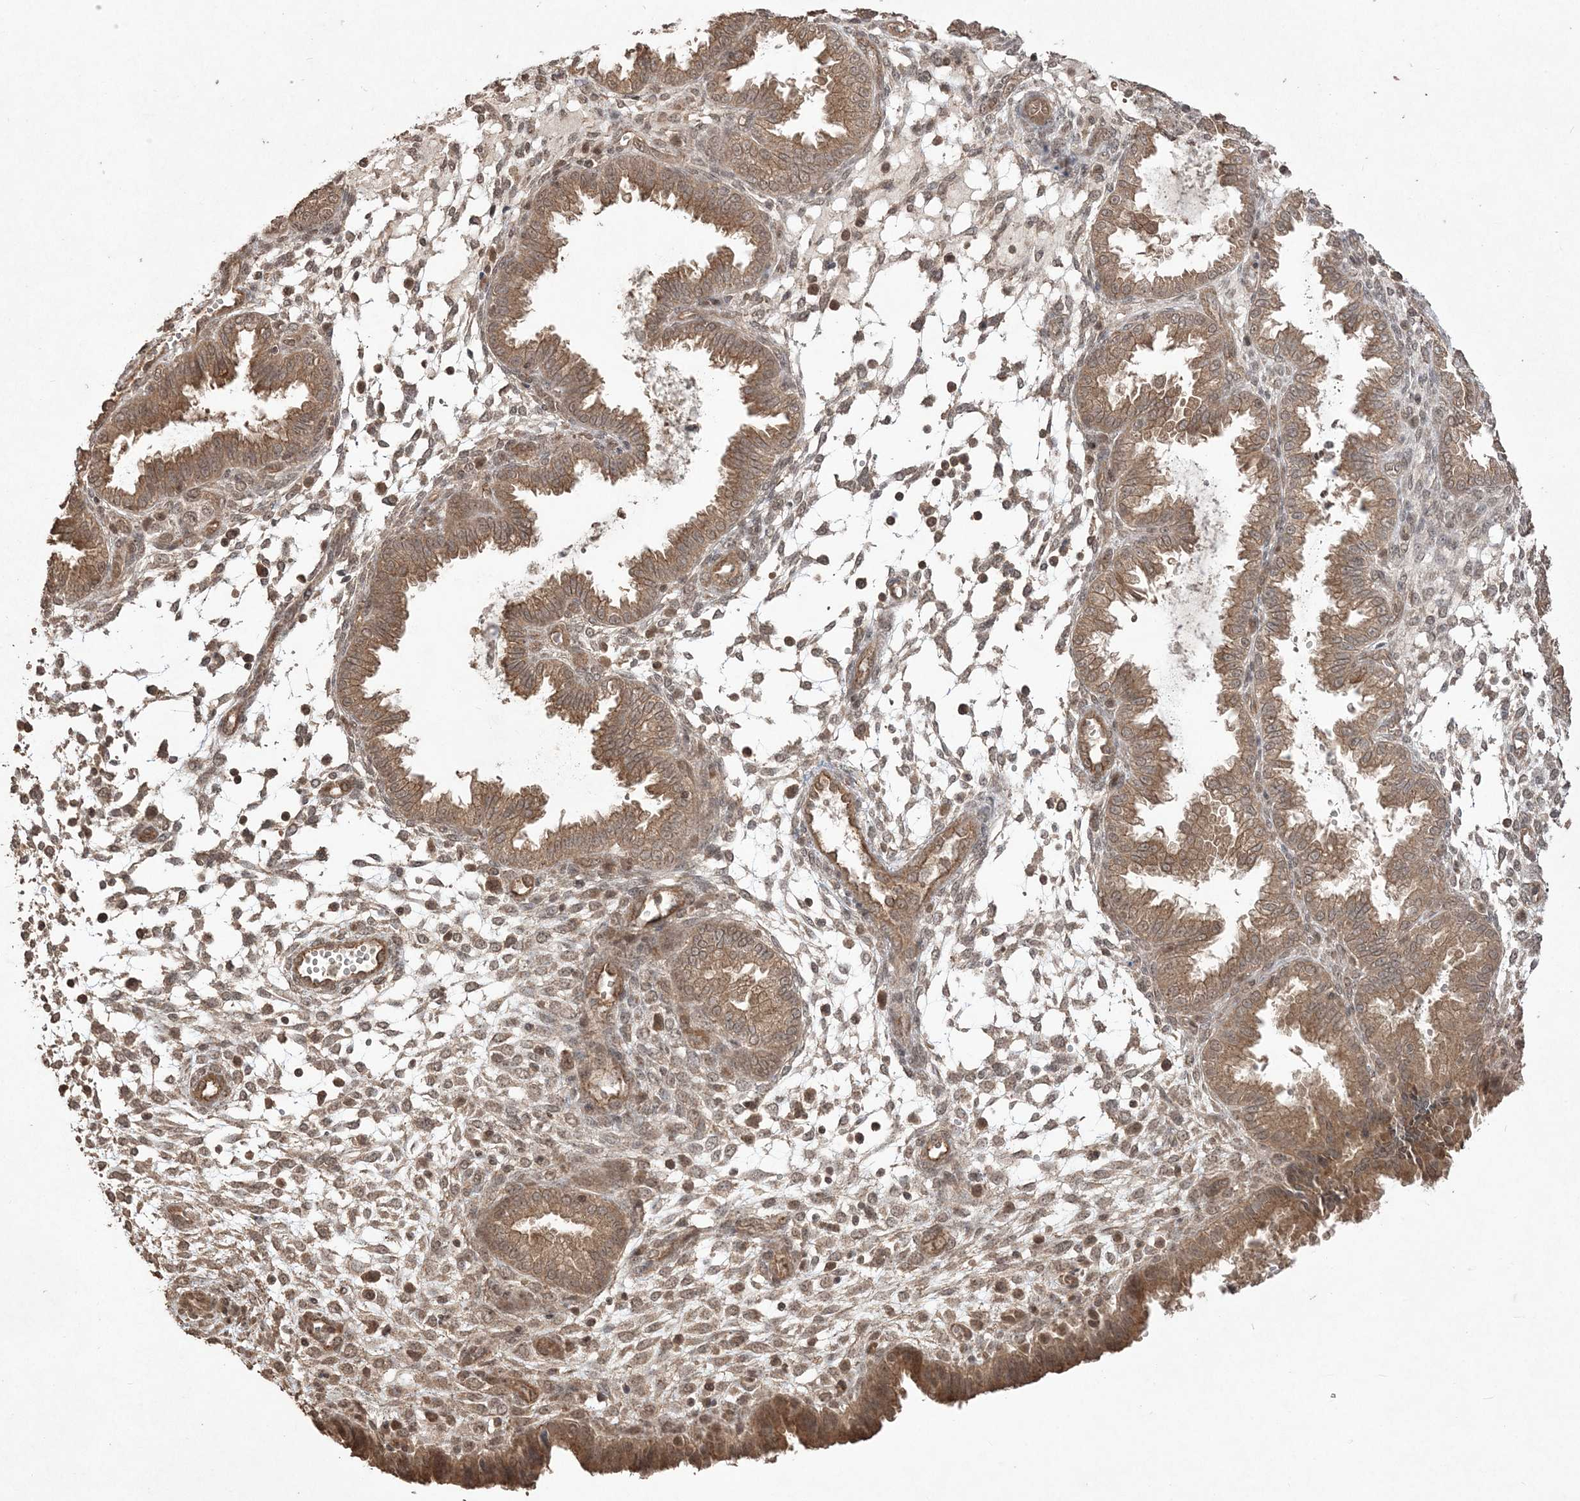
{"staining": {"intensity": "moderate", "quantity": "<25%", "location": "cytoplasmic/membranous,nuclear"}, "tissue": "endometrium", "cell_type": "Cells in endometrial stroma", "image_type": "normal", "snomed": [{"axis": "morphology", "description": "Normal tissue, NOS"}, {"axis": "topography", "description": "Endometrium"}], "caption": "Moderate cytoplasmic/membranous,nuclear staining for a protein is present in approximately <25% of cells in endometrial stroma of benign endometrium using immunohistochemistry.", "gene": "EHHADH", "patient": {"sex": "female", "age": 33}}